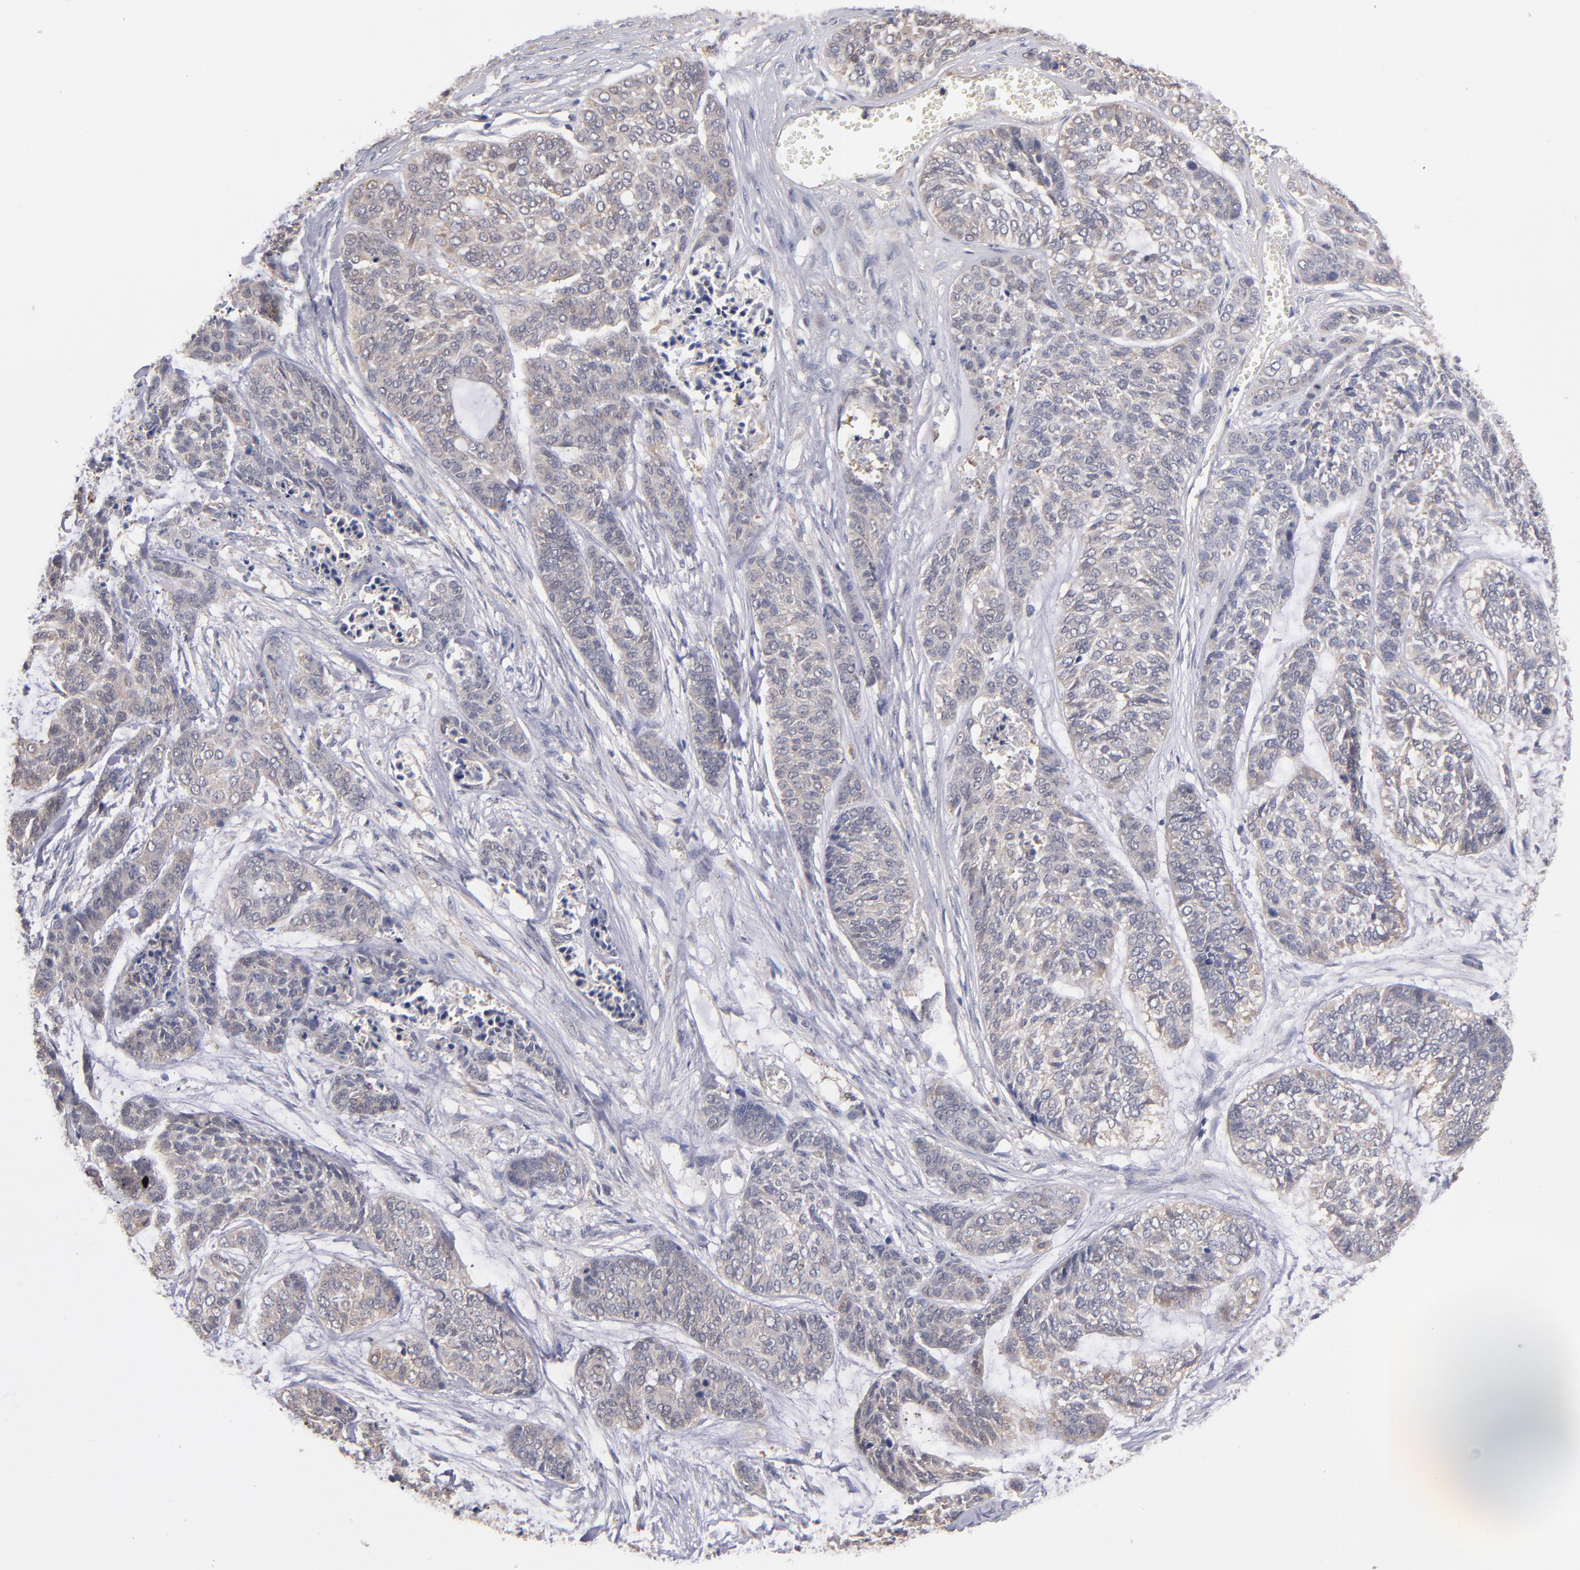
{"staining": {"intensity": "weak", "quantity": "<25%", "location": "cytoplasmic/membranous"}, "tissue": "skin cancer", "cell_type": "Tumor cells", "image_type": "cancer", "snomed": [{"axis": "morphology", "description": "Basal cell carcinoma"}, {"axis": "topography", "description": "Skin"}], "caption": "Tumor cells show no significant staining in skin cancer (basal cell carcinoma). (Stains: DAB (3,3'-diaminobenzidine) IHC with hematoxylin counter stain, Microscopy: brightfield microscopy at high magnification).", "gene": "GMFG", "patient": {"sex": "female", "age": 64}}